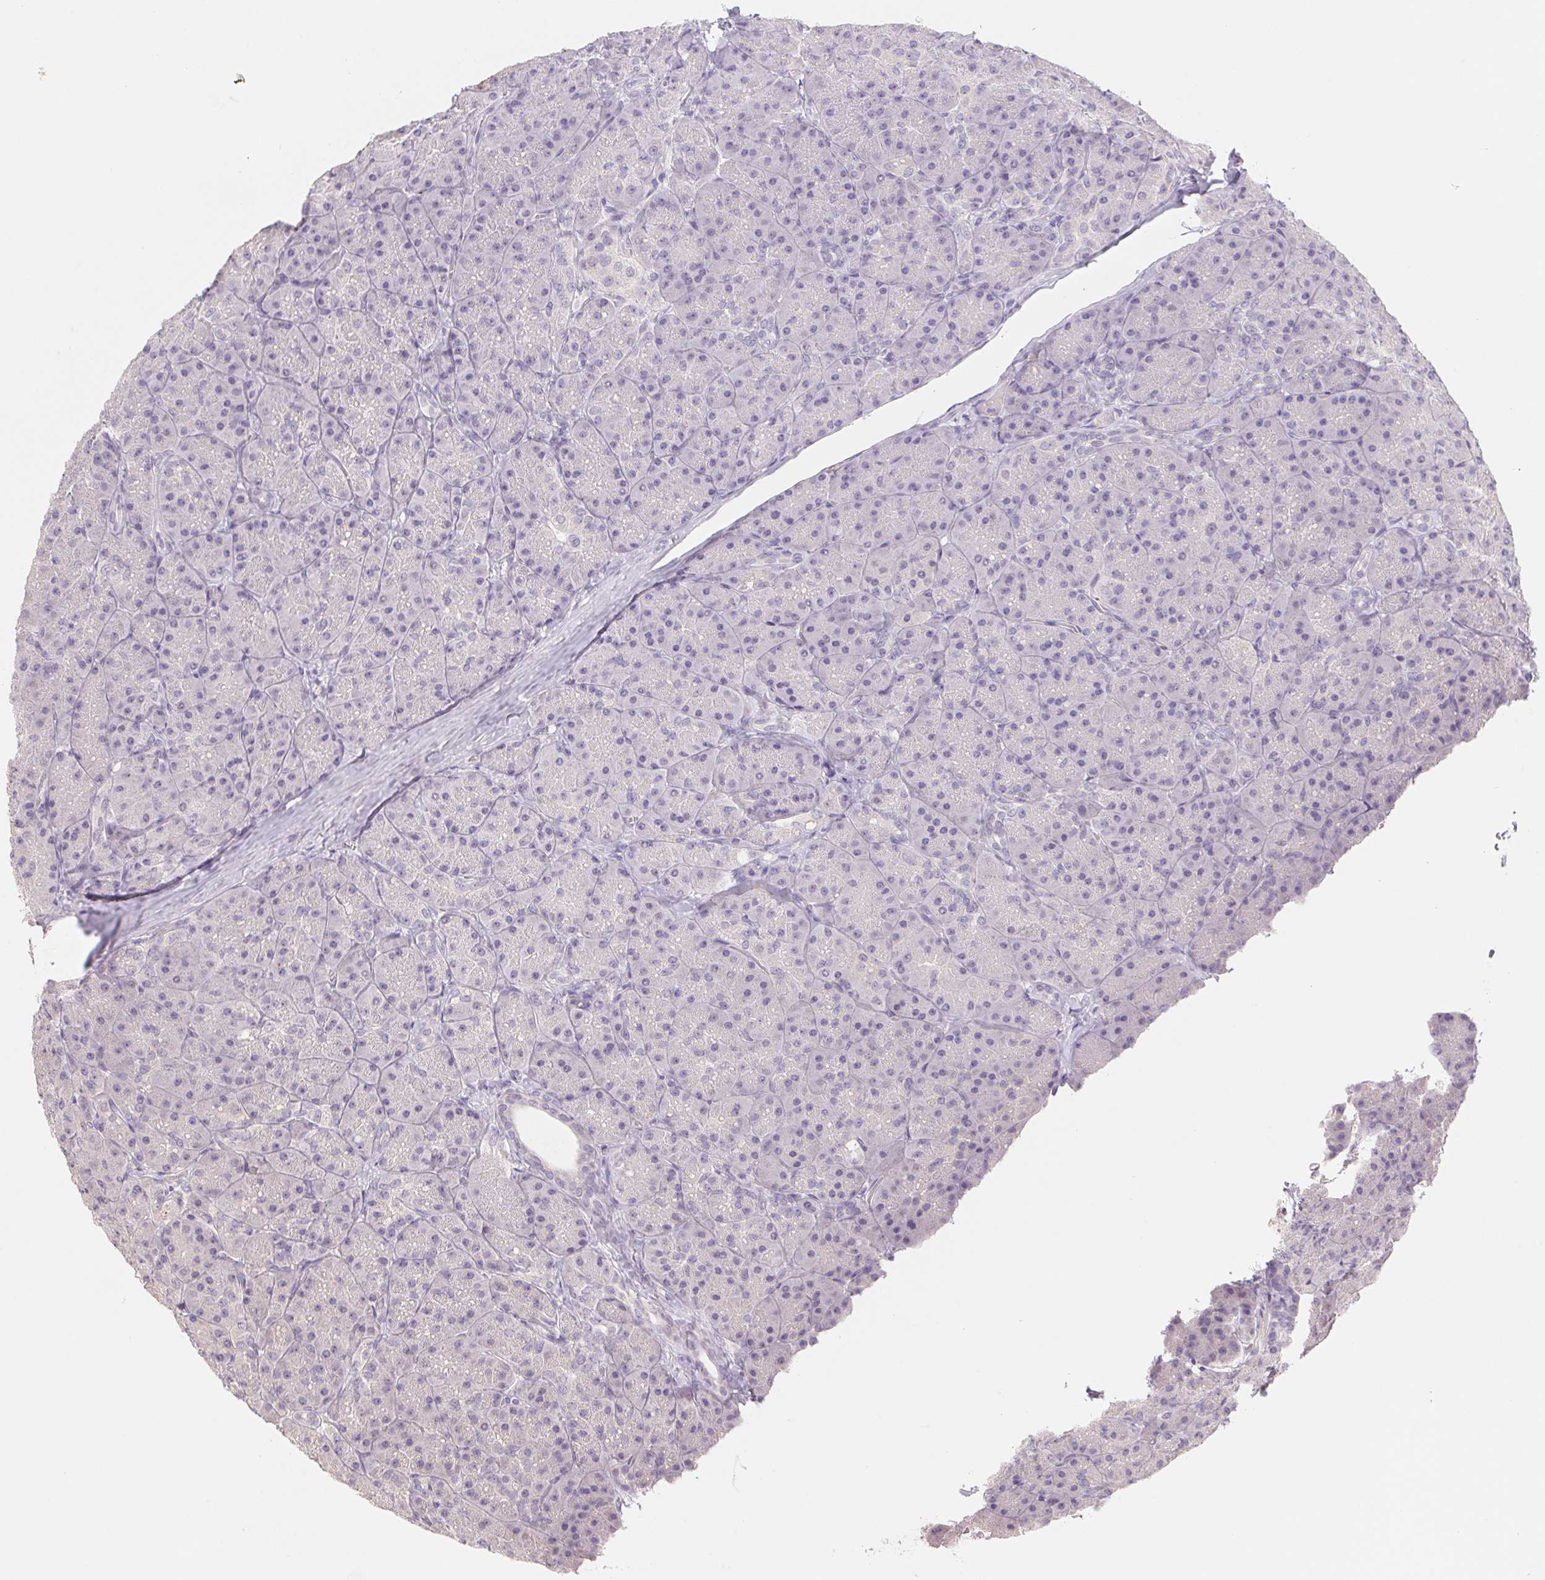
{"staining": {"intensity": "negative", "quantity": "none", "location": "none"}, "tissue": "pancreas", "cell_type": "Exocrine glandular cells", "image_type": "normal", "snomed": [{"axis": "morphology", "description": "Normal tissue, NOS"}, {"axis": "topography", "description": "Pancreas"}], "caption": "This histopathology image is of benign pancreas stained with IHC to label a protein in brown with the nuclei are counter-stained blue. There is no expression in exocrine glandular cells. (DAB immunohistochemistry with hematoxylin counter stain).", "gene": "PNMA8B", "patient": {"sex": "male", "age": 57}}